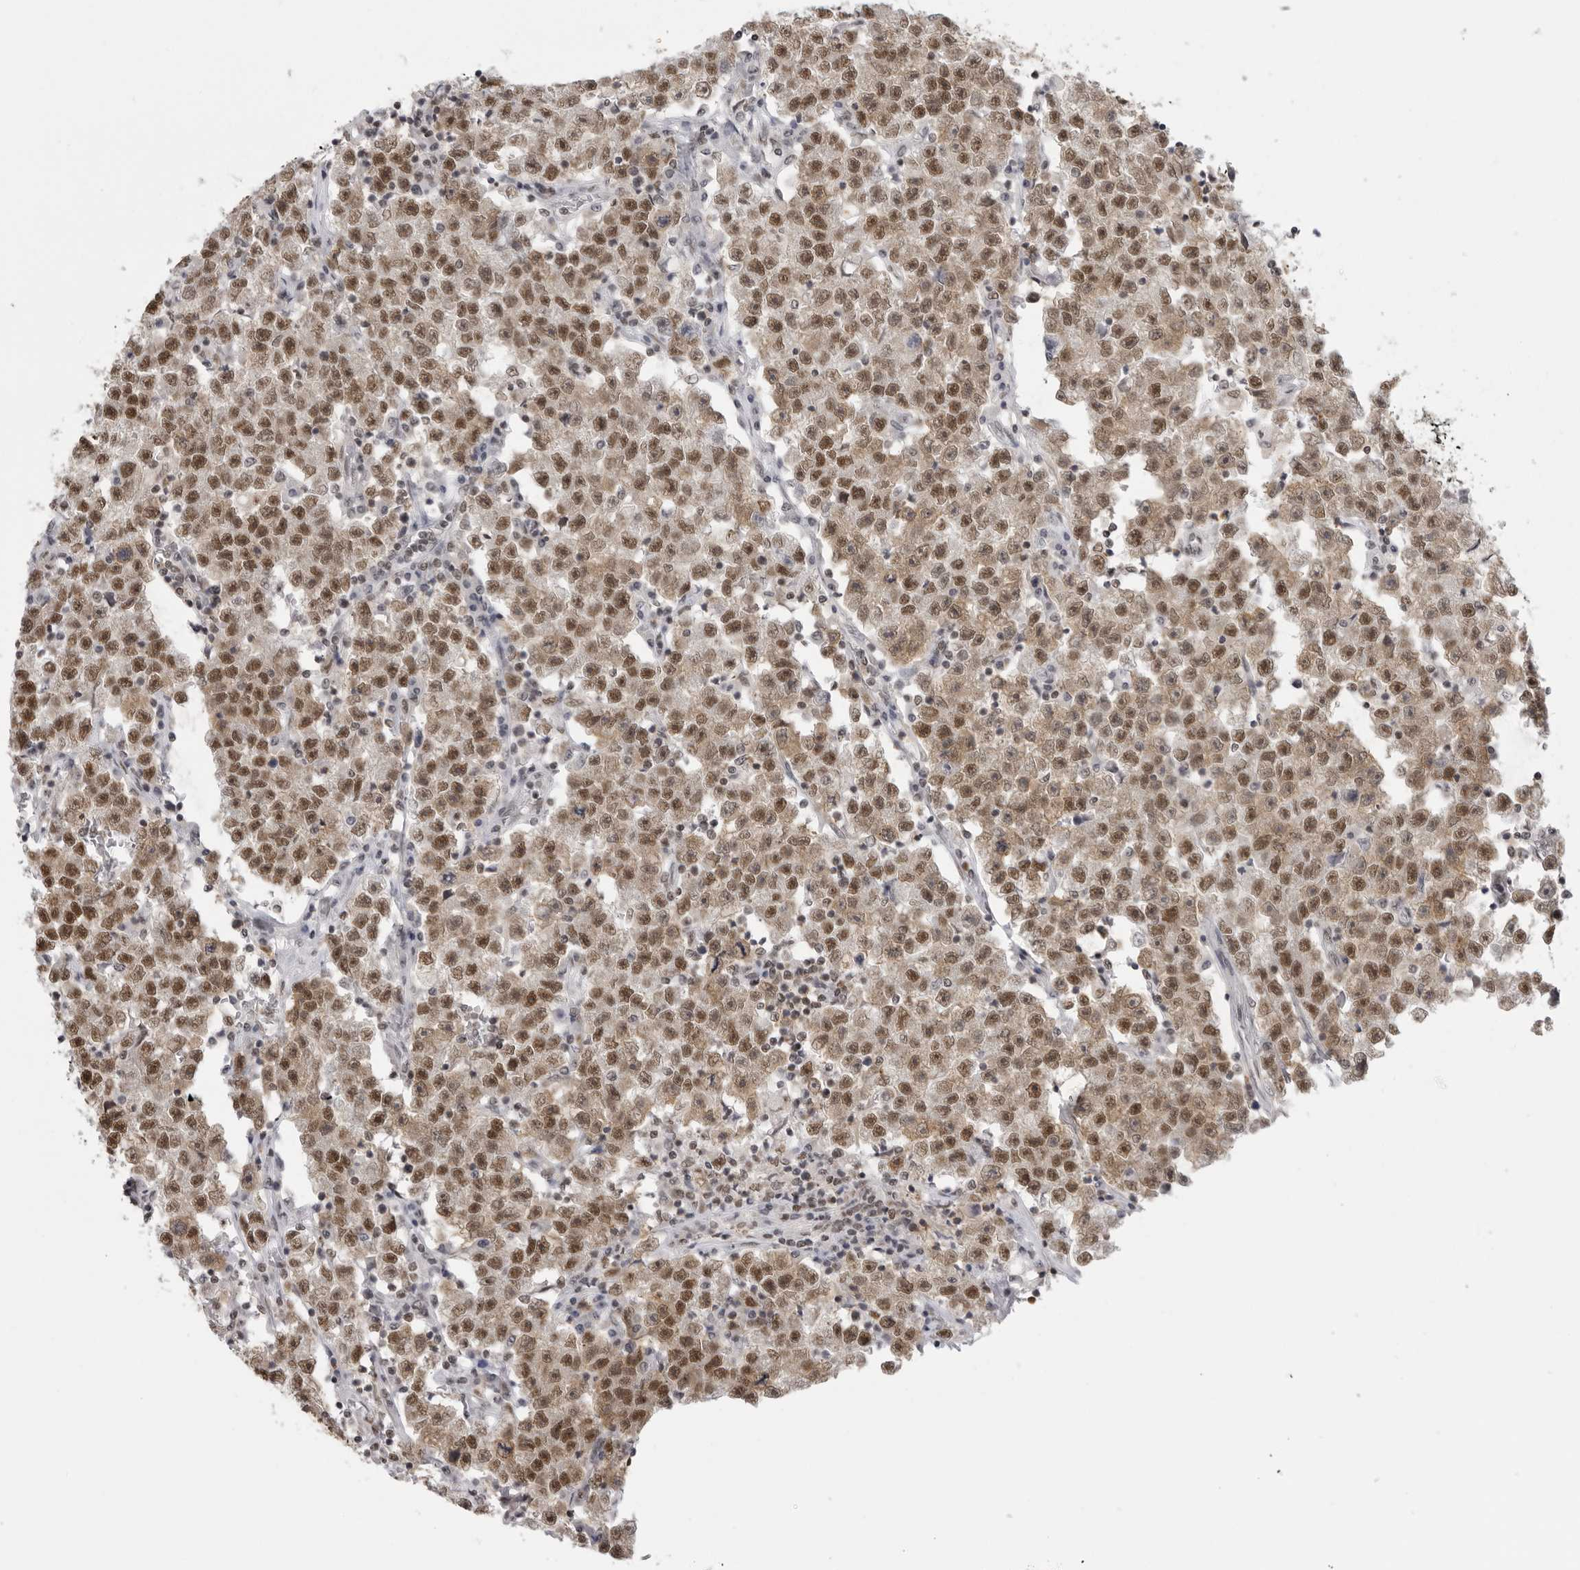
{"staining": {"intensity": "strong", "quantity": ">75%", "location": "cytoplasmic/membranous,nuclear"}, "tissue": "testis cancer", "cell_type": "Tumor cells", "image_type": "cancer", "snomed": [{"axis": "morphology", "description": "Seminoma, NOS"}, {"axis": "topography", "description": "Testis"}], "caption": "Protein expression analysis of testis seminoma shows strong cytoplasmic/membranous and nuclear expression in about >75% of tumor cells.", "gene": "RPA2", "patient": {"sex": "male", "age": 22}}